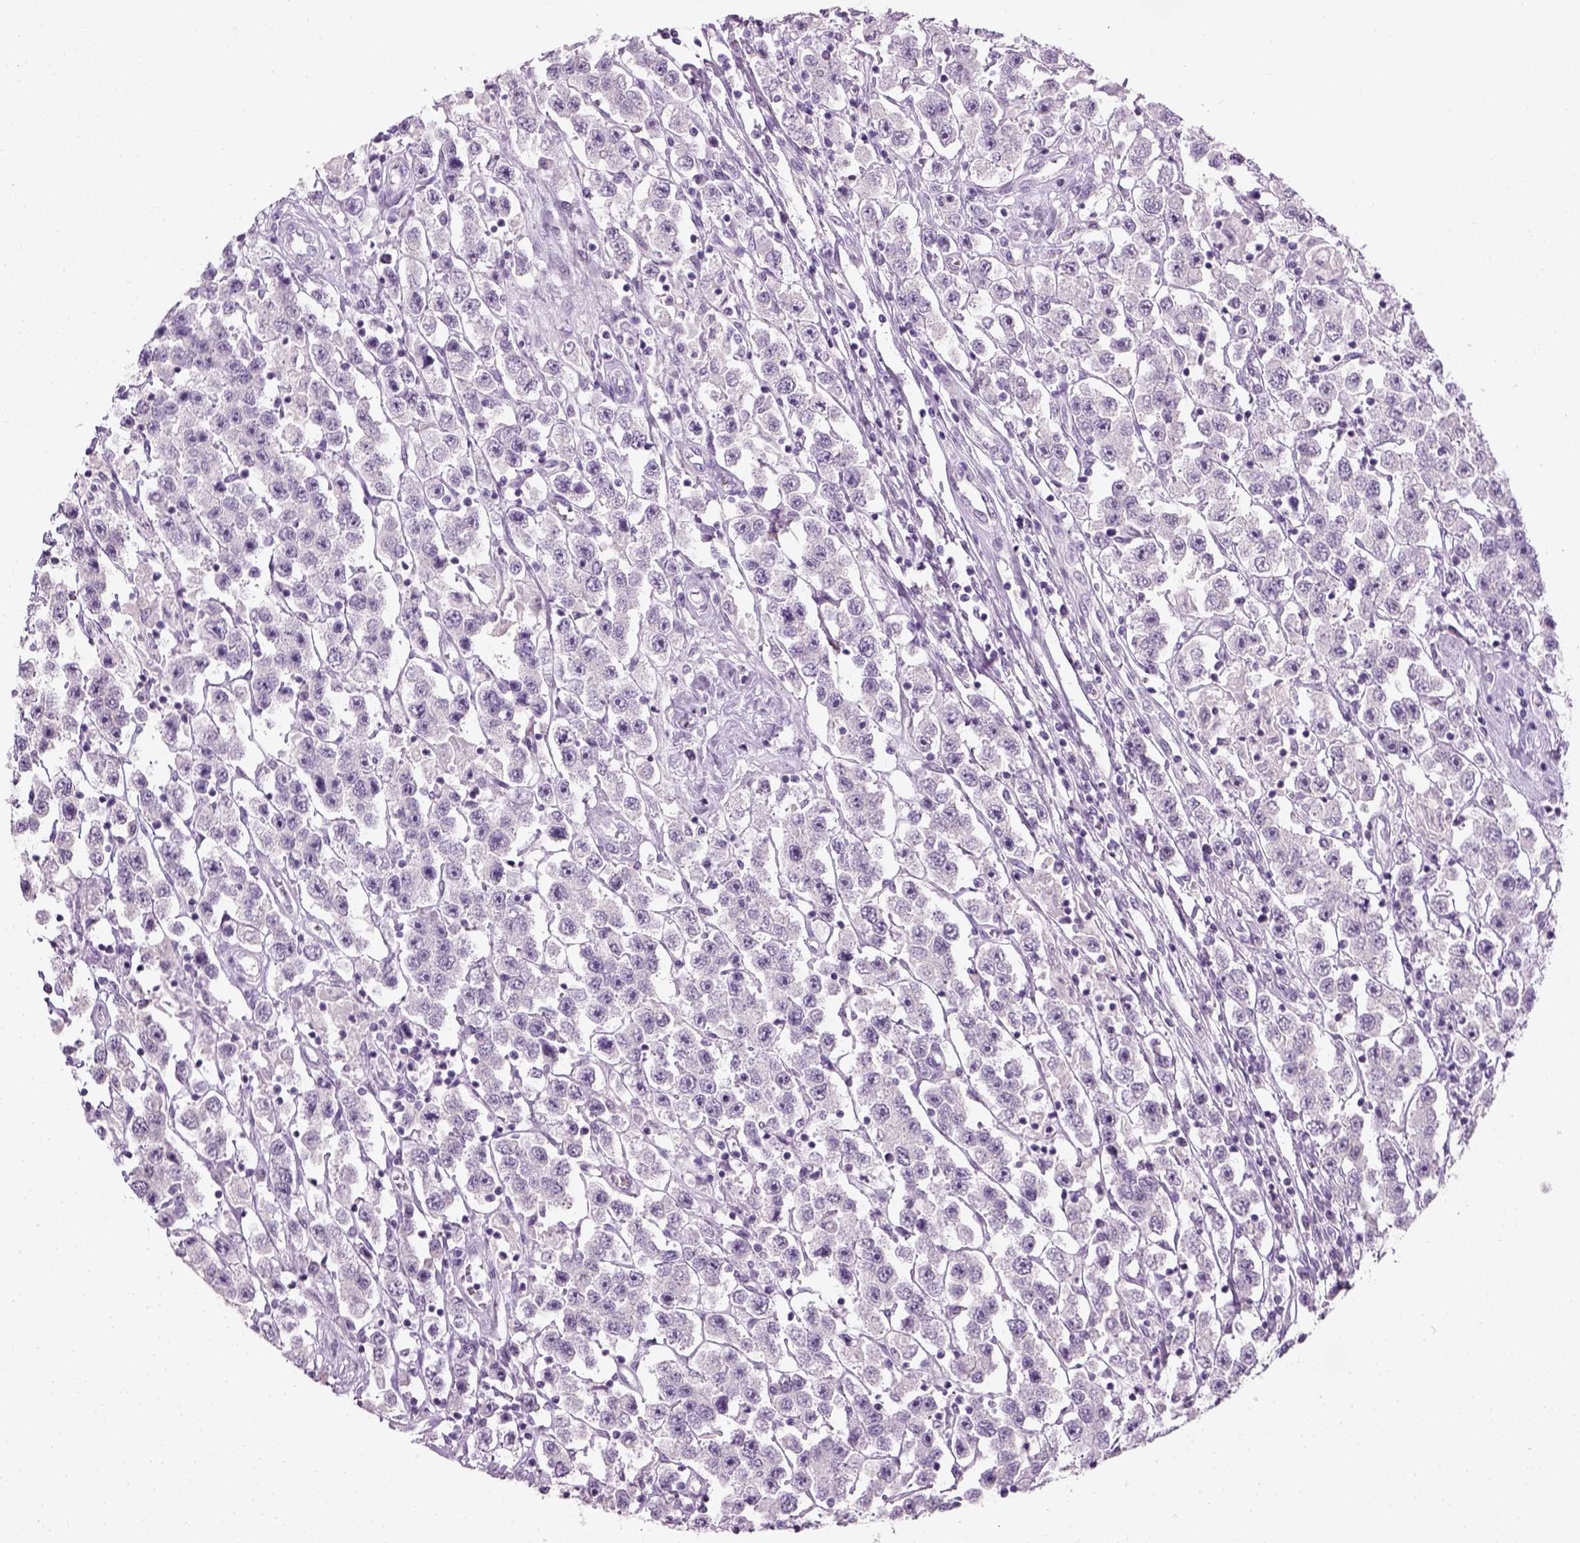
{"staining": {"intensity": "negative", "quantity": "none", "location": "none"}, "tissue": "testis cancer", "cell_type": "Tumor cells", "image_type": "cancer", "snomed": [{"axis": "morphology", "description": "Seminoma, NOS"}, {"axis": "topography", "description": "Testis"}], "caption": "This image is of seminoma (testis) stained with immunohistochemistry to label a protein in brown with the nuclei are counter-stained blue. There is no positivity in tumor cells. Brightfield microscopy of immunohistochemistry stained with DAB (brown) and hematoxylin (blue), captured at high magnification.", "gene": "TH", "patient": {"sex": "male", "age": 45}}